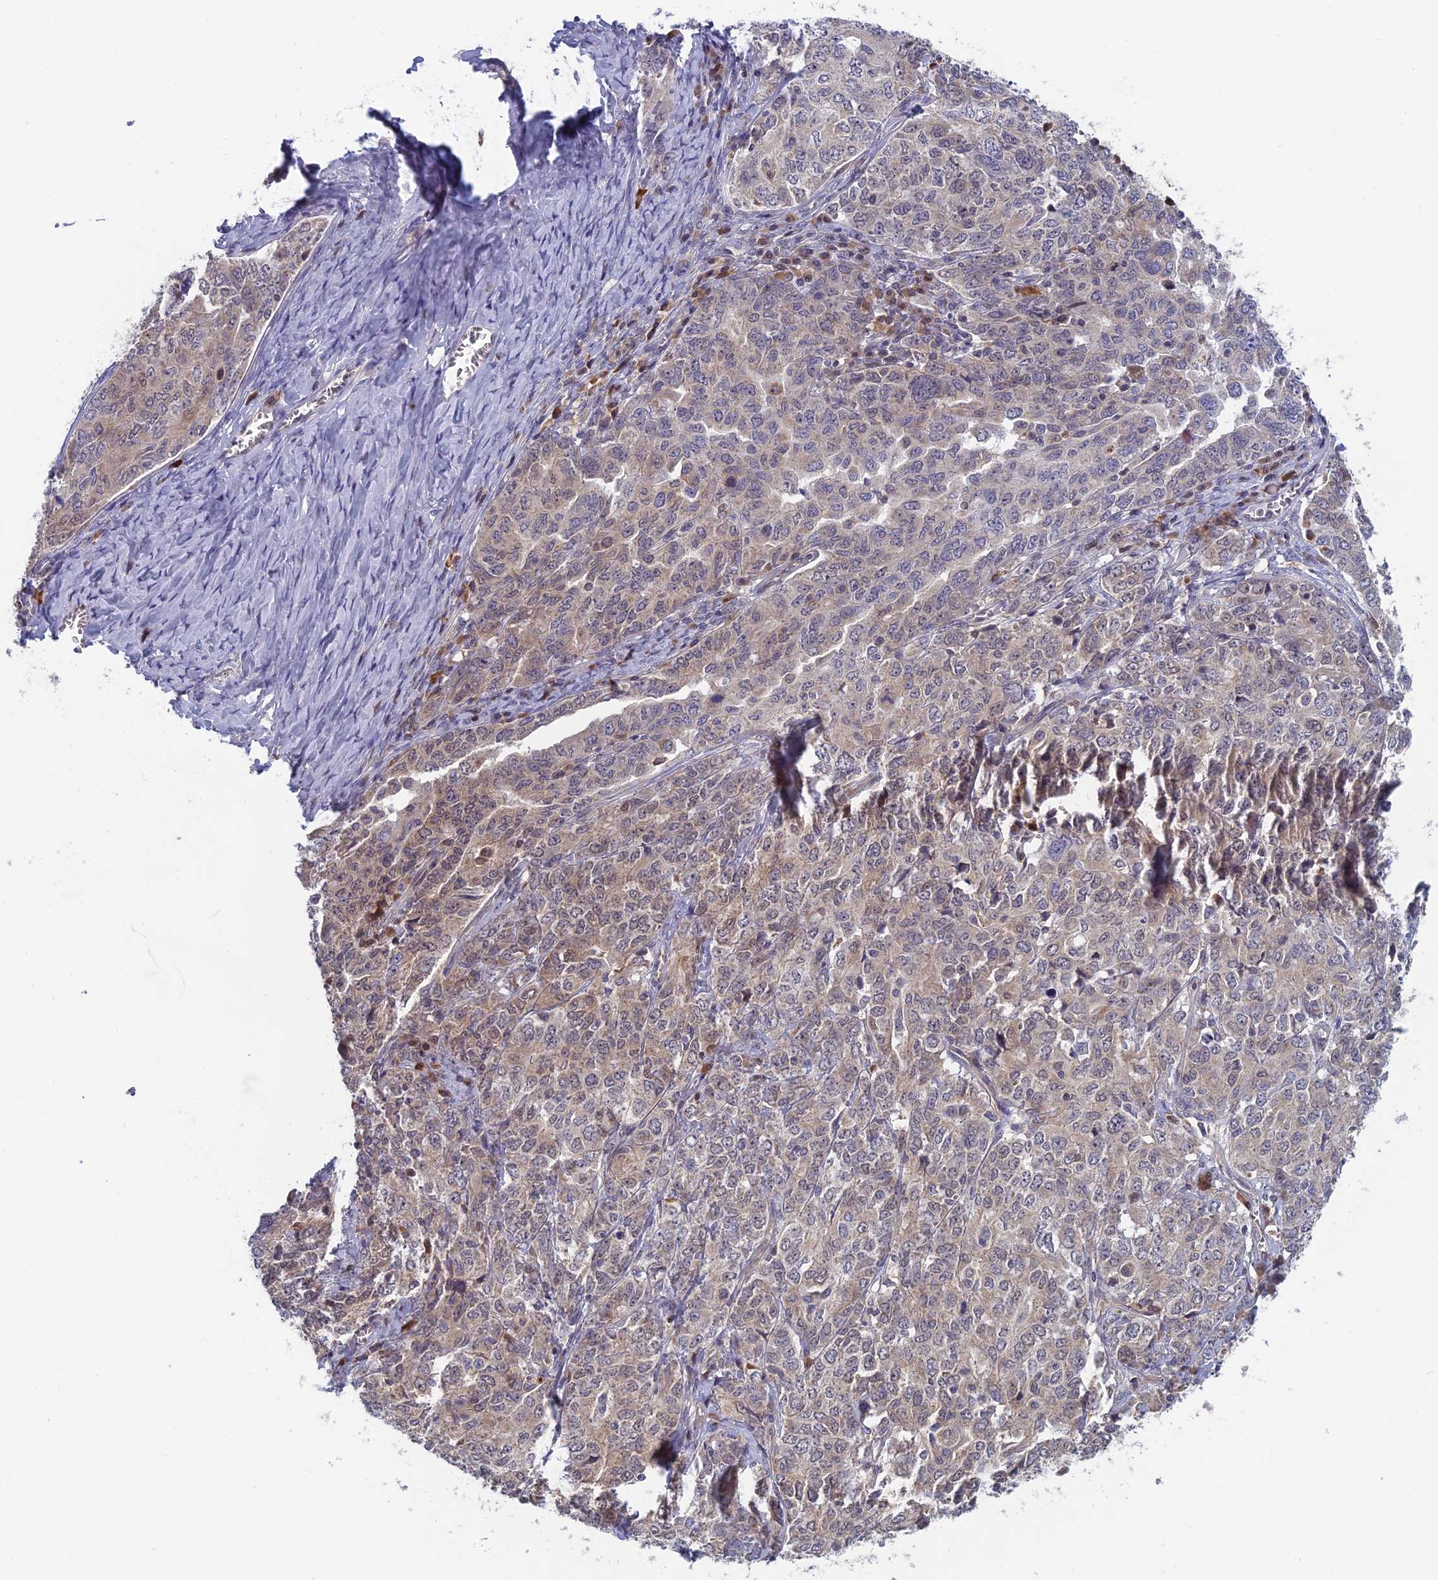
{"staining": {"intensity": "weak", "quantity": "<25%", "location": "cytoplasmic/membranous"}, "tissue": "ovarian cancer", "cell_type": "Tumor cells", "image_type": "cancer", "snomed": [{"axis": "morphology", "description": "Carcinoma, endometroid"}, {"axis": "topography", "description": "Ovary"}], "caption": "Tumor cells show no significant staining in endometroid carcinoma (ovarian).", "gene": "MRI1", "patient": {"sex": "female", "age": 62}}